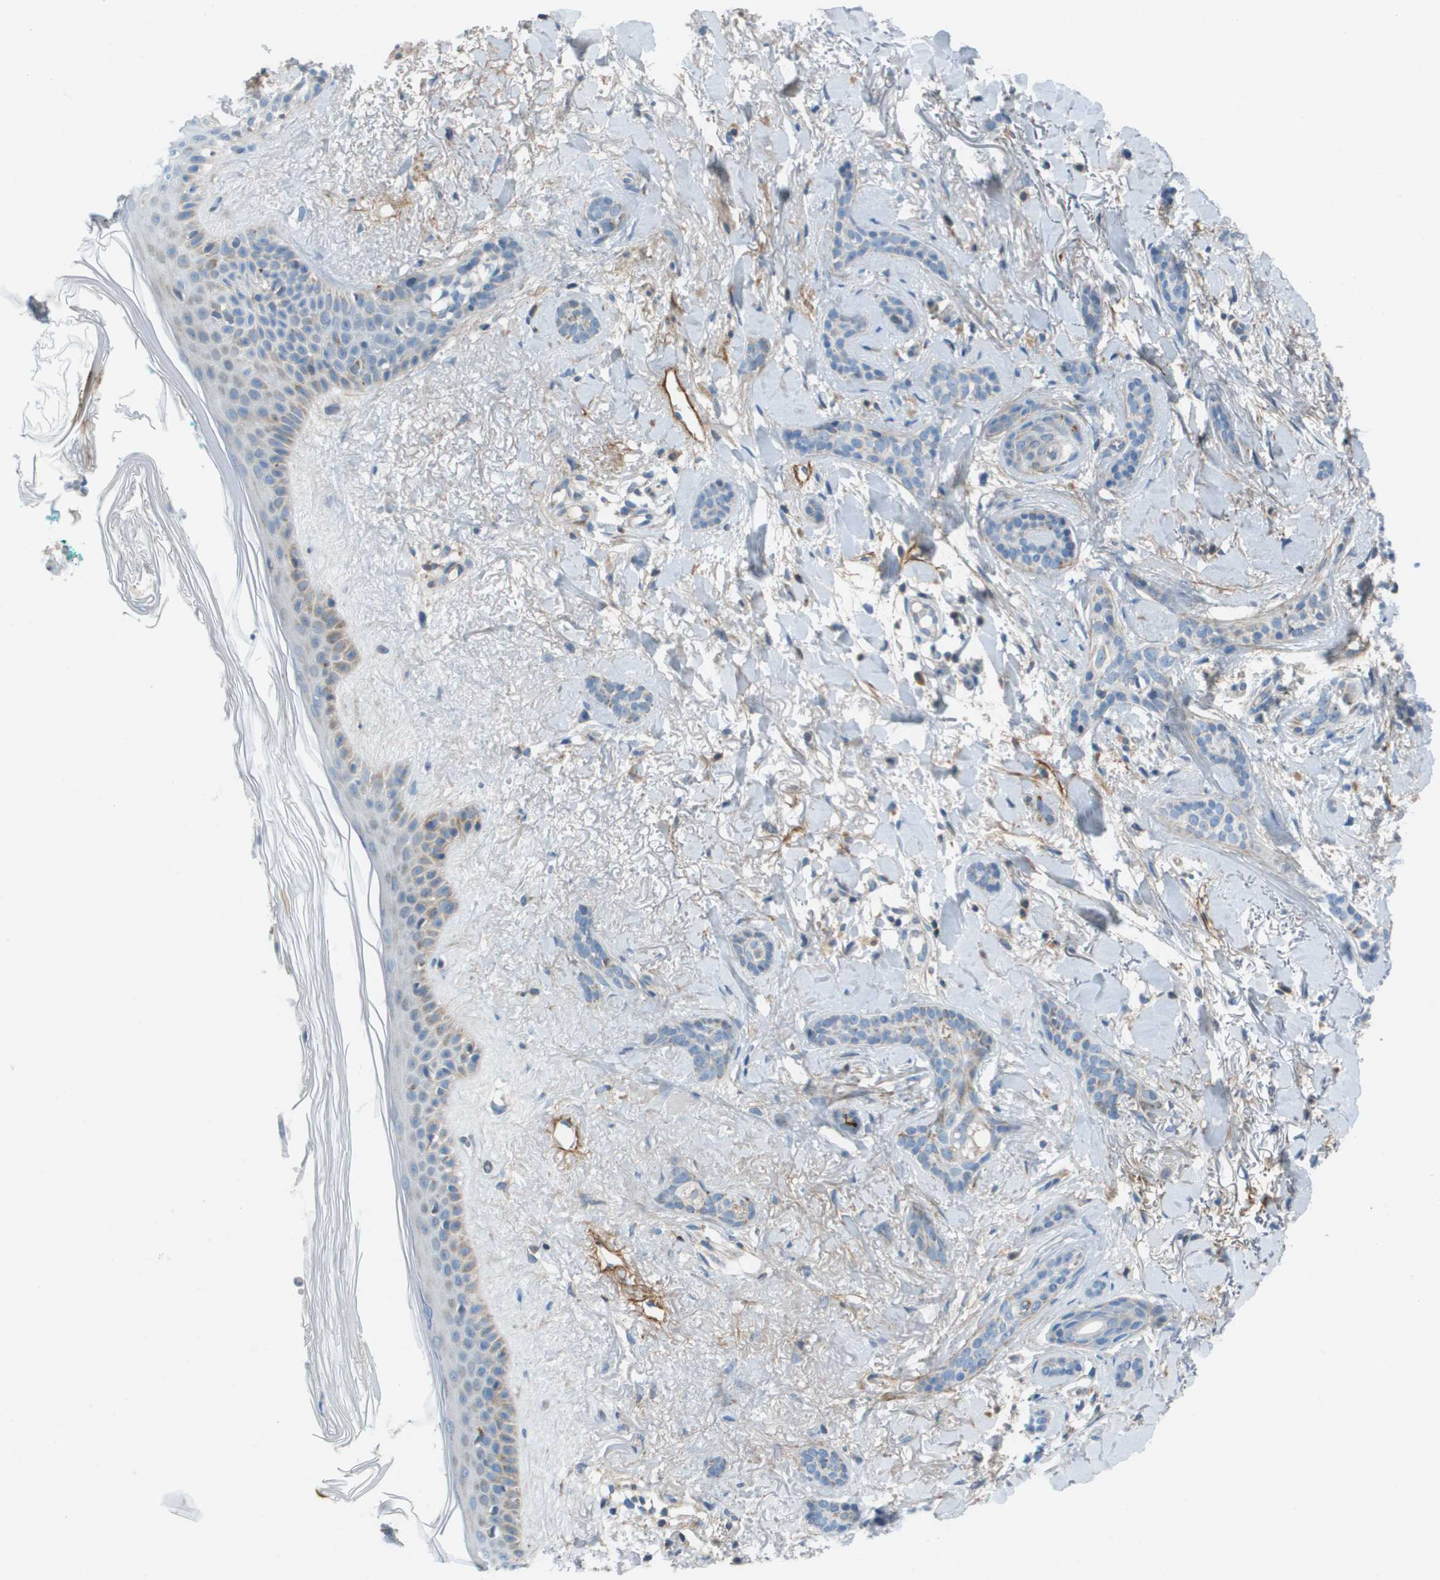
{"staining": {"intensity": "weak", "quantity": "<25%", "location": "cytoplasmic/membranous"}, "tissue": "skin cancer", "cell_type": "Tumor cells", "image_type": "cancer", "snomed": [{"axis": "morphology", "description": "Basal cell carcinoma"}, {"axis": "morphology", "description": "Adnexal tumor, benign"}, {"axis": "topography", "description": "Skin"}], "caption": "A histopathology image of human skin cancer (benign adnexal tumor) is negative for staining in tumor cells. Nuclei are stained in blue.", "gene": "GALNT6", "patient": {"sex": "female", "age": 42}}